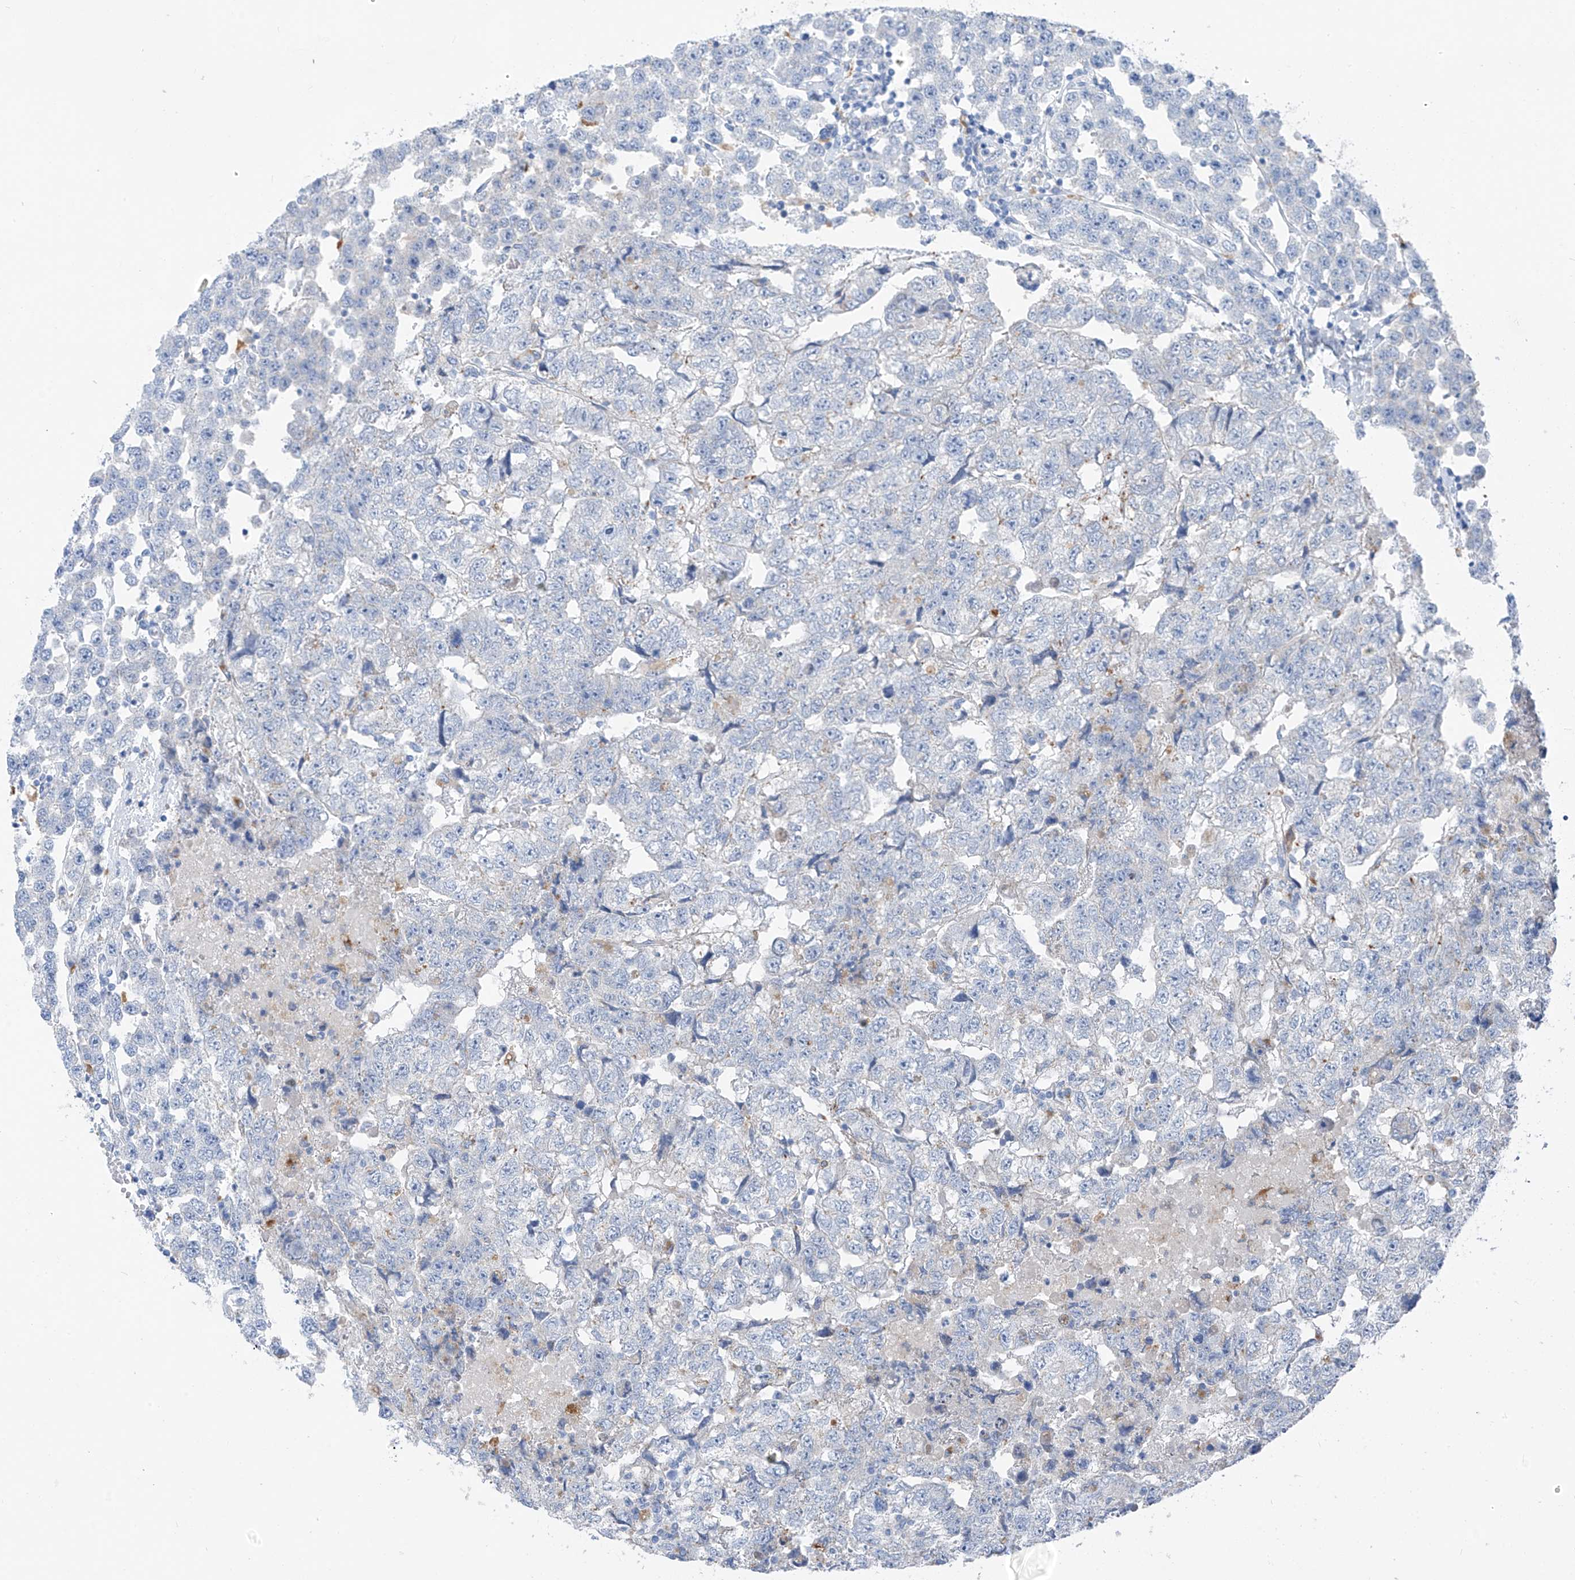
{"staining": {"intensity": "negative", "quantity": "none", "location": "none"}, "tissue": "testis cancer", "cell_type": "Tumor cells", "image_type": "cancer", "snomed": [{"axis": "morphology", "description": "Carcinoma, Embryonal, NOS"}, {"axis": "topography", "description": "Testis"}], "caption": "Immunohistochemical staining of human embryonal carcinoma (testis) shows no significant staining in tumor cells.", "gene": "GLMP", "patient": {"sex": "male", "age": 36}}